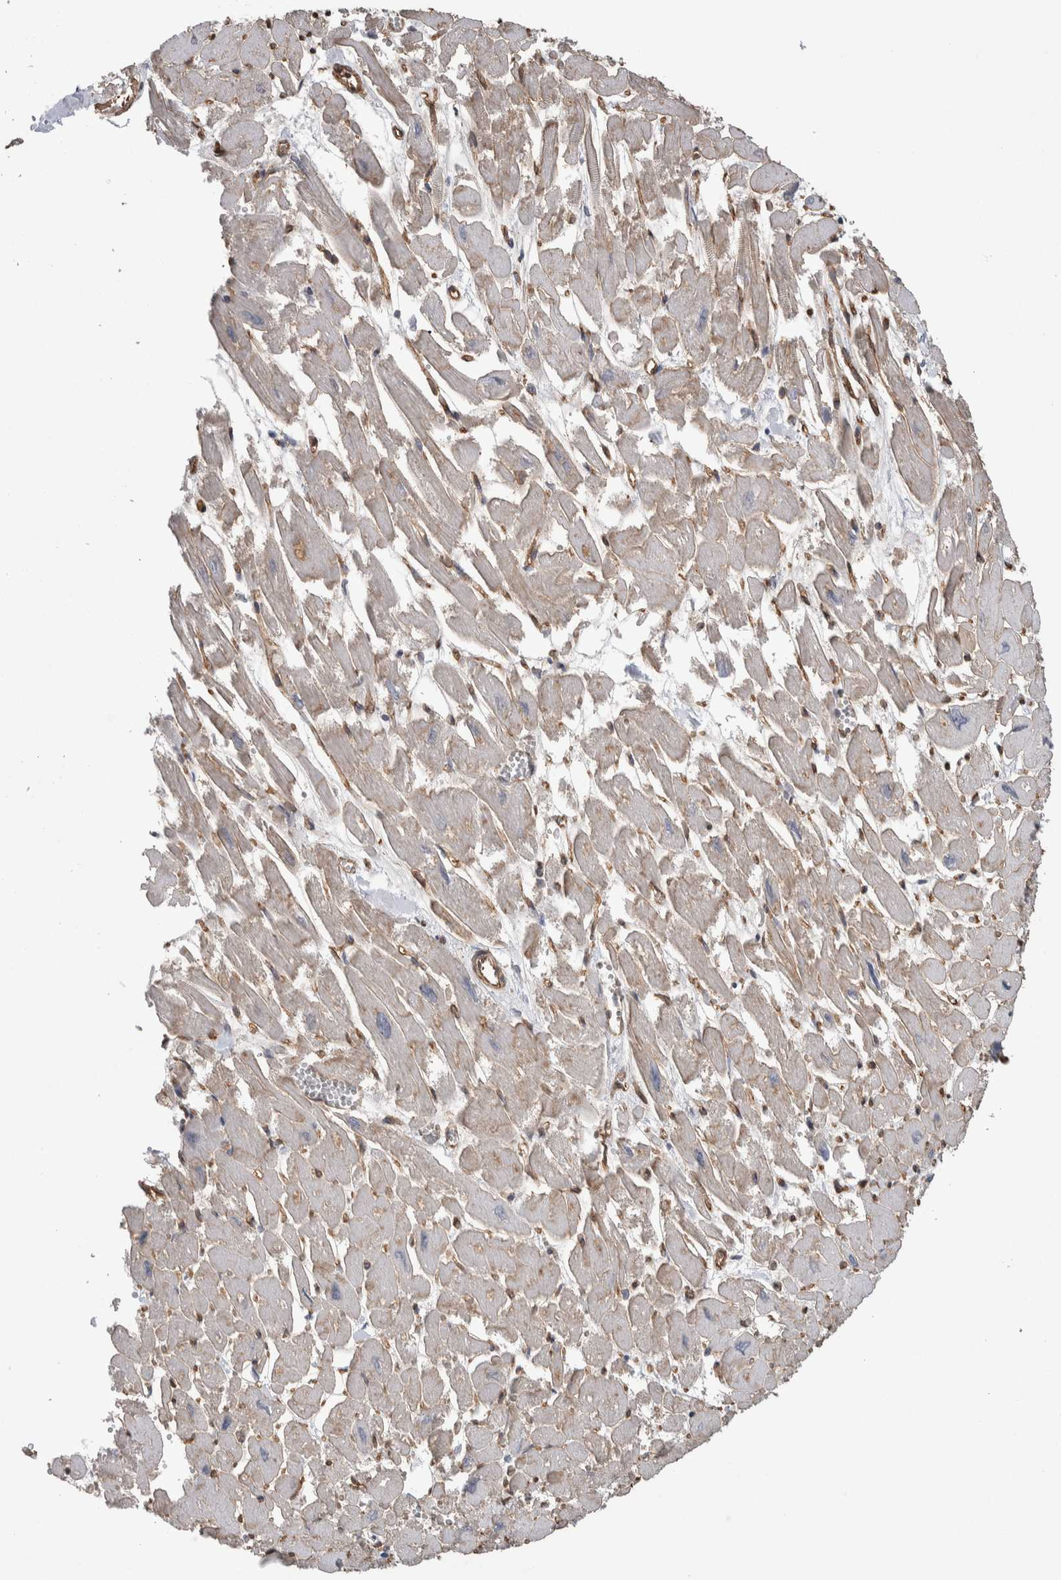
{"staining": {"intensity": "weak", "quantity": "<25%", "location": "cytoplasmic/membranous"}, "tissue": "heart muscle", "cell_type": "Cardiomyocytes", "image_type": "normal", "snomed": [{"axis": "morphology", "description": "Normal tissue, NOS"}, {"axis": "topography", "description": "Heart"}], "caption": "DAB immunohistochemical staining of normal heart muscle shows no significant positivity in cardiomyocytes.", "gene": "GCNA", "patient": {"sex": "male", "age": 54}}